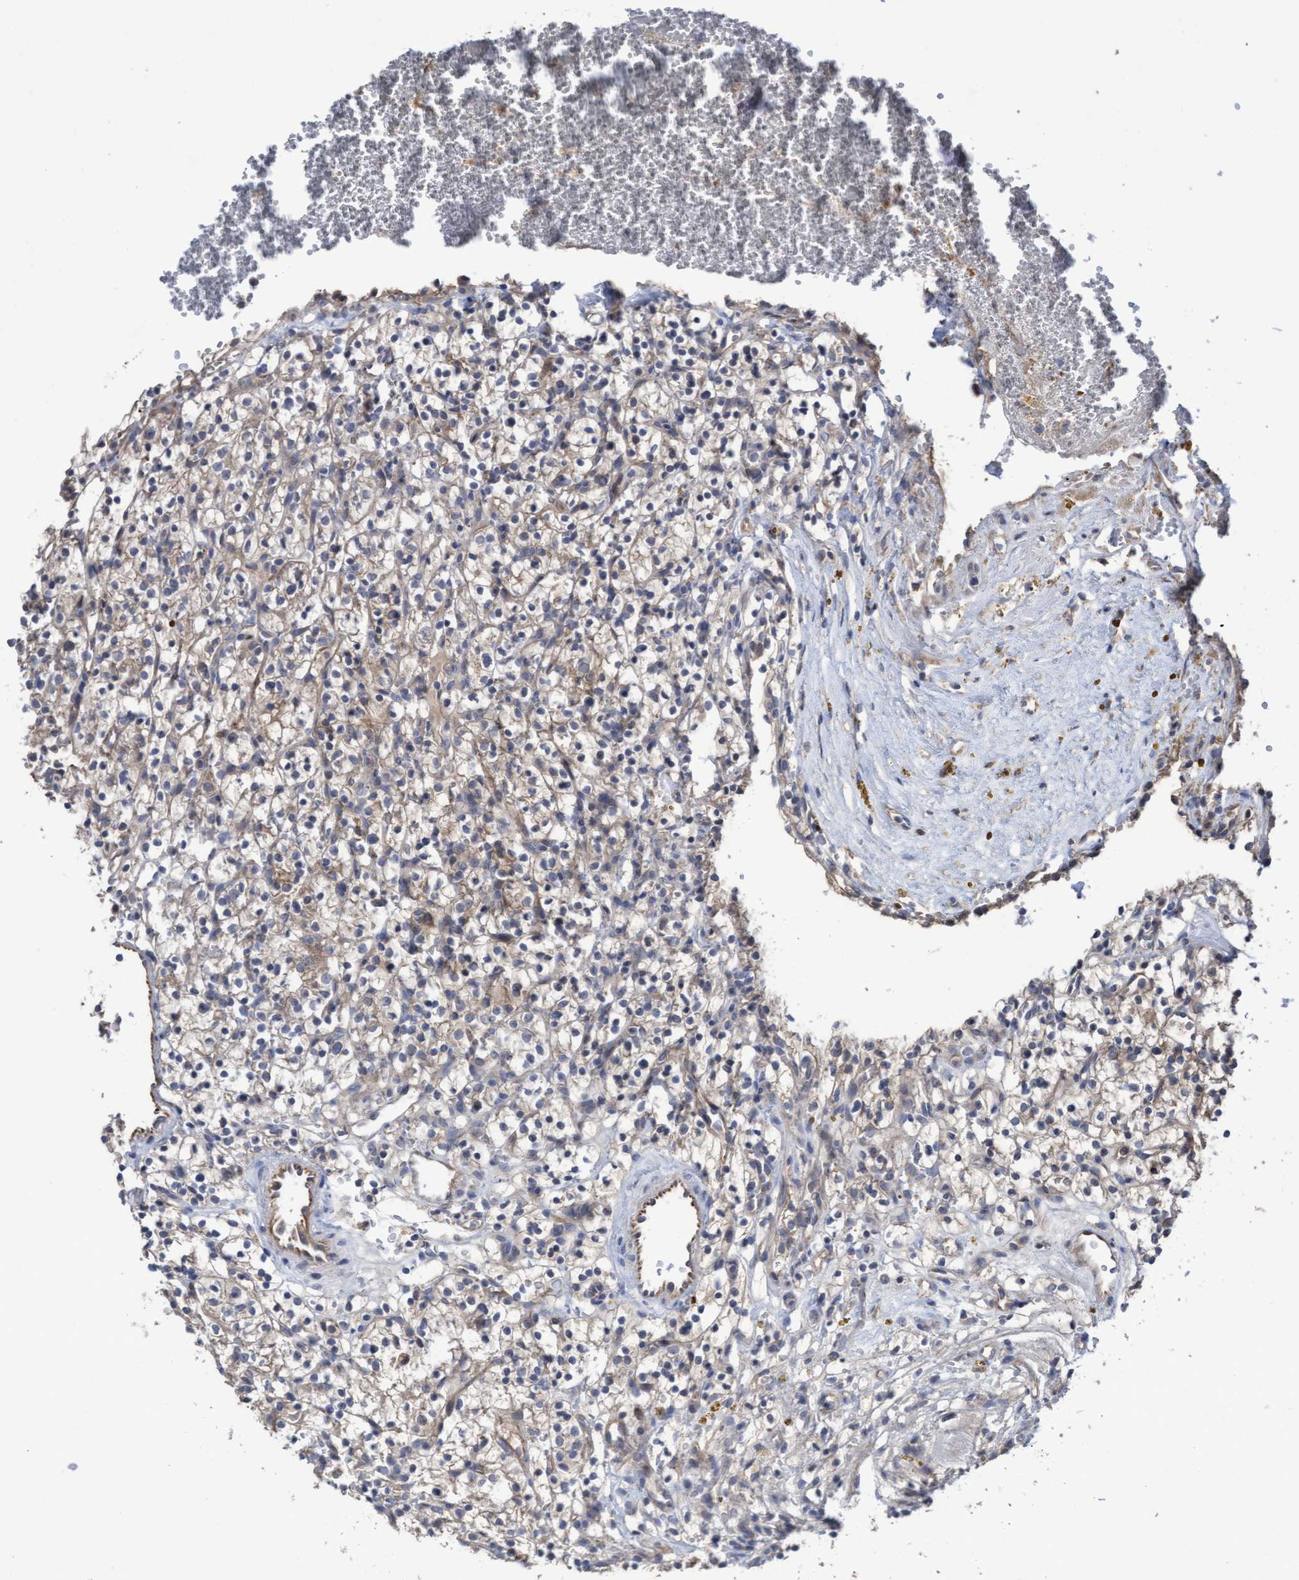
{"staining": {"intensity": "weak", "quantity": "25%-75%", "location": "cytoplasmic/membranous"}, "tissue": "renal cancer", "cell_type": "Tumor cells", "image_type": "cancer", "snomed": [{"axis": "morphology", "description": "Adenocarcinoma, NOS"}, {"axis": "topography", "description": "Kidney"}], "caption": "Immunohistochemical staining of renal cancer exhibits low levels of weak cytoplasmic/membranous protein expression in about 25%-75% of tumor cells.", "gene": "KRT24", "patient": {"sex": "female", "age": 57}}